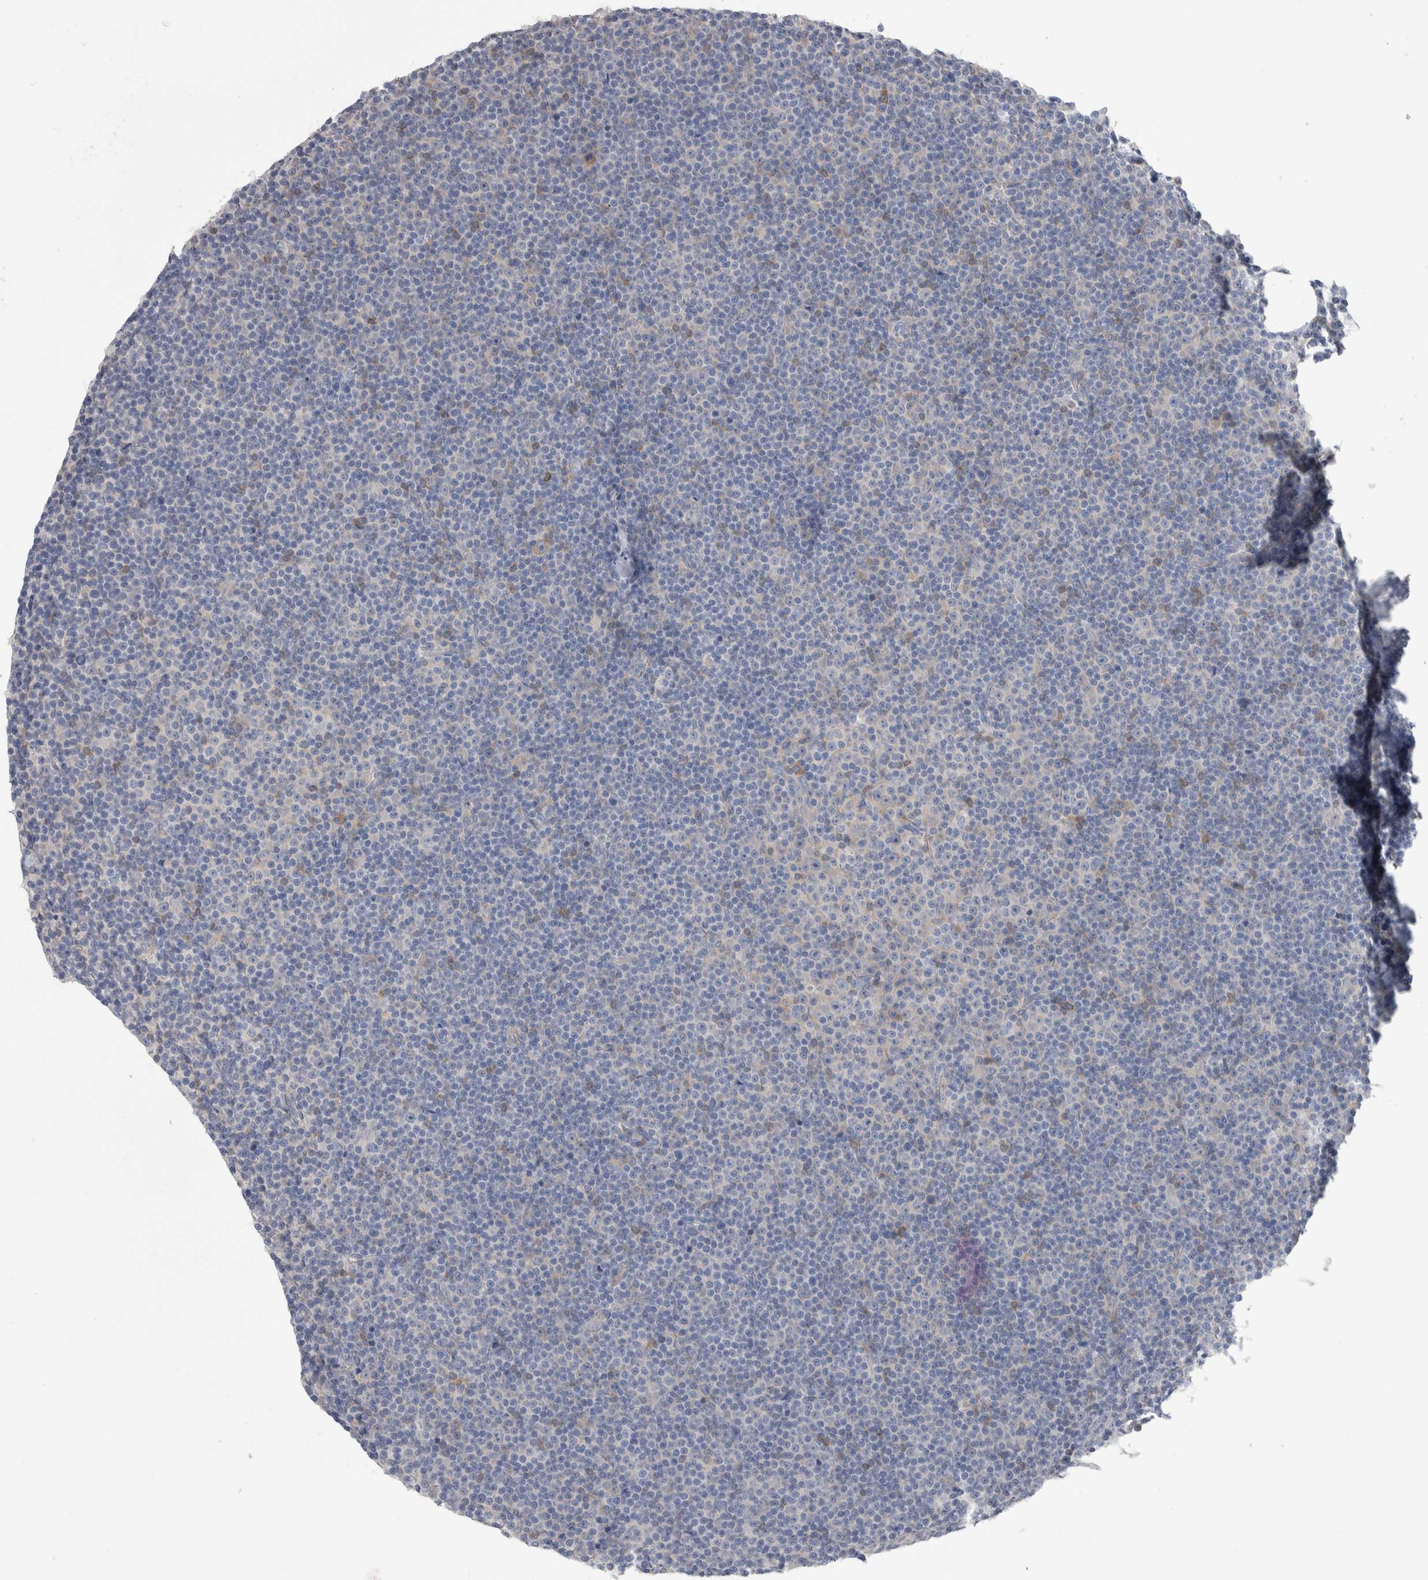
{"staining": {"intensity": "negative", "quantity": "none", "location": "none"}, "tissue": "lymphoma", "cell_type": "Tumor cells", "image_type": "cancer", "snomed": [{"axis": "morphology", "description": "Malignant lymphoma, non-Hodgkin's type, Low grade"}, {"axis": "topography", "description": "Lymph node"}], "caption": "Histopathology image shows no significant protein positivity in tumor cells of malignant lymphoma, non-Hodgkin's type (low-grade).", "gene": "GPHN", "patient": {"sex": "female", "age": 67}}